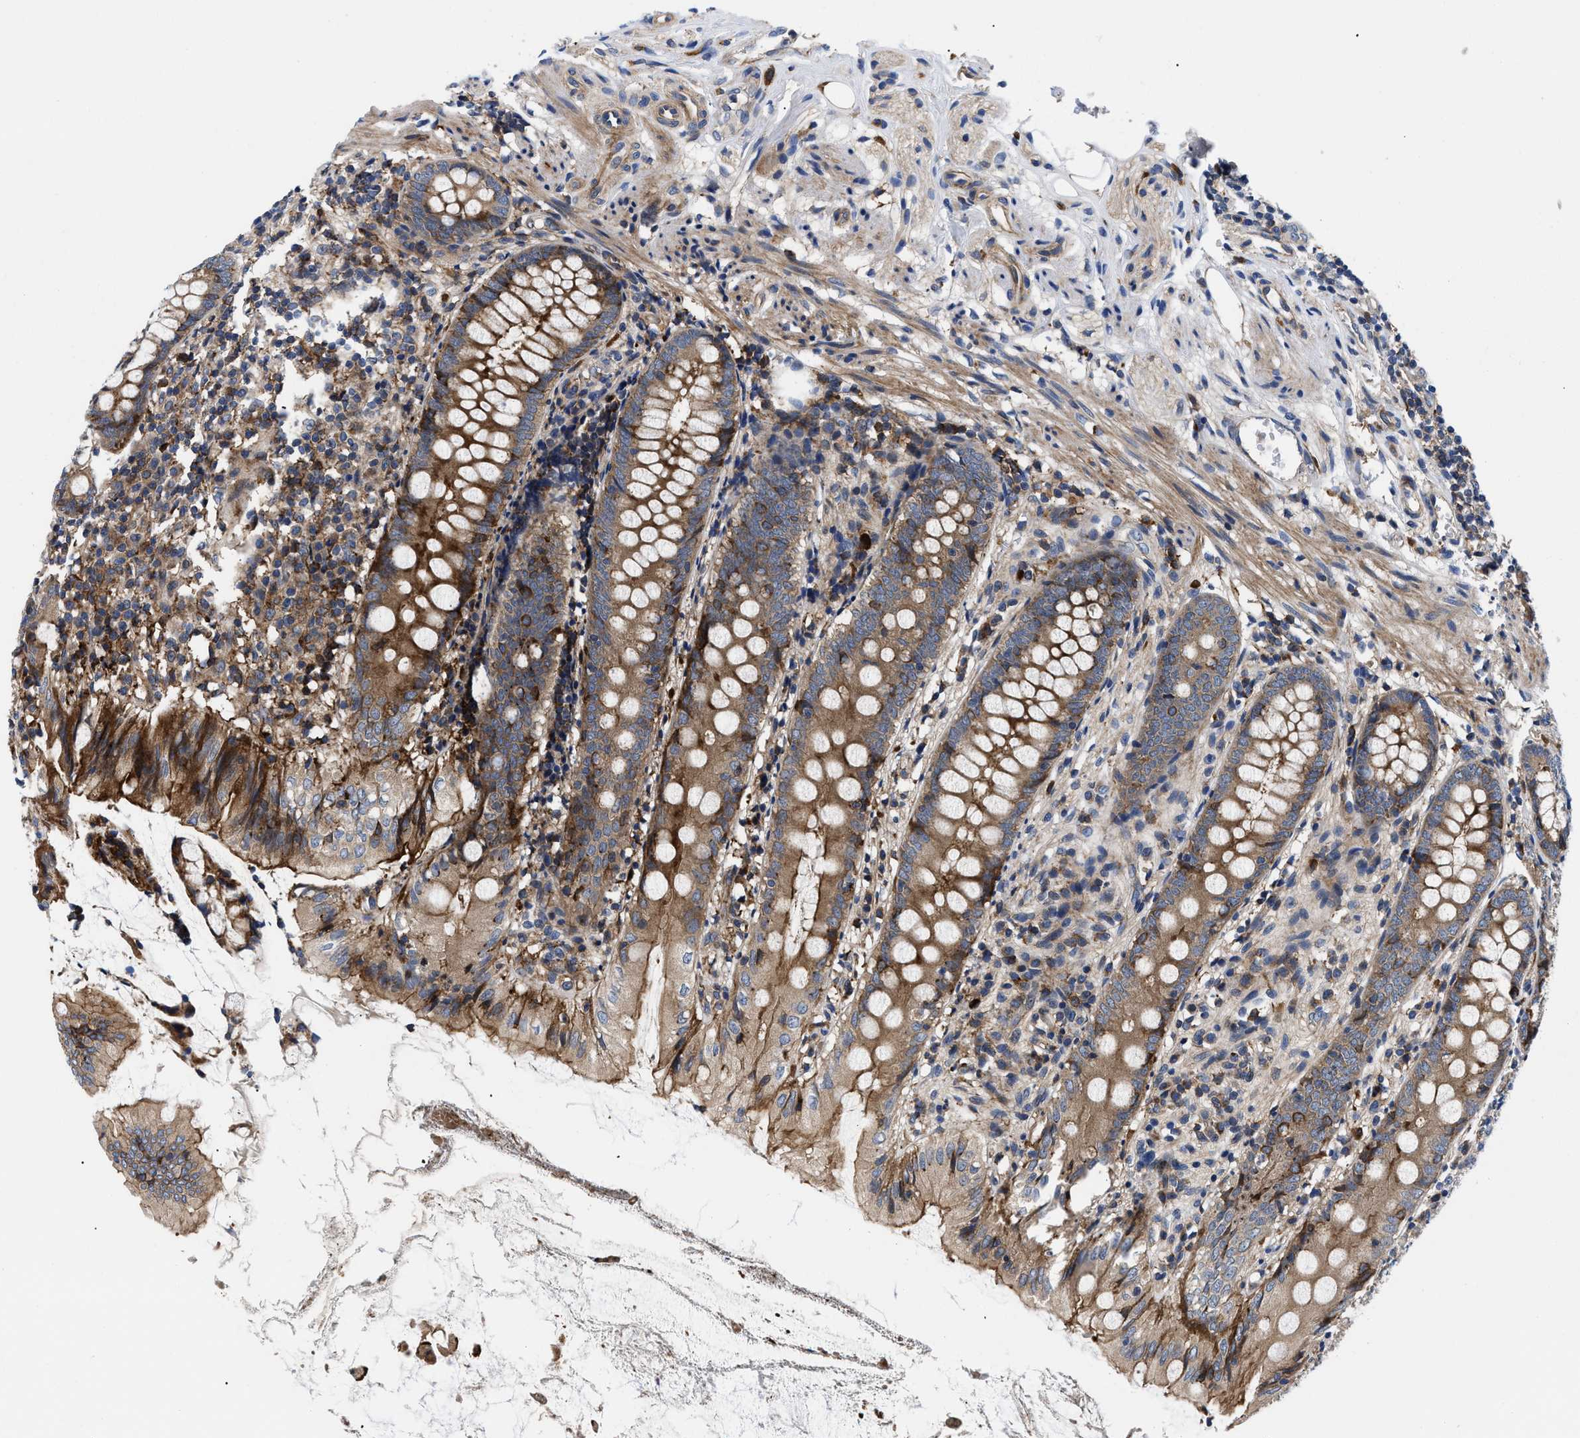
{"staining": {"intensity": "moderate", "quantity": ">75%", "location": "cytoplasmic/membranous"}, "tissue": "appendix", "cell_type": "Glandular cells", "image_type": "normal", "snomed": [{"axis": "morphology", "description": "Normal tissue, NOS"}, {"axis": "topography", "description": "Appendix"}], "caption": "About >75% of glandular cells in benign appendix show moderate cytoplasmic/membranous protein staining as visualized by brown immunohistochemical staining.", "gene": "SPAST", "patient": {"sex": "female", "age": 77}}